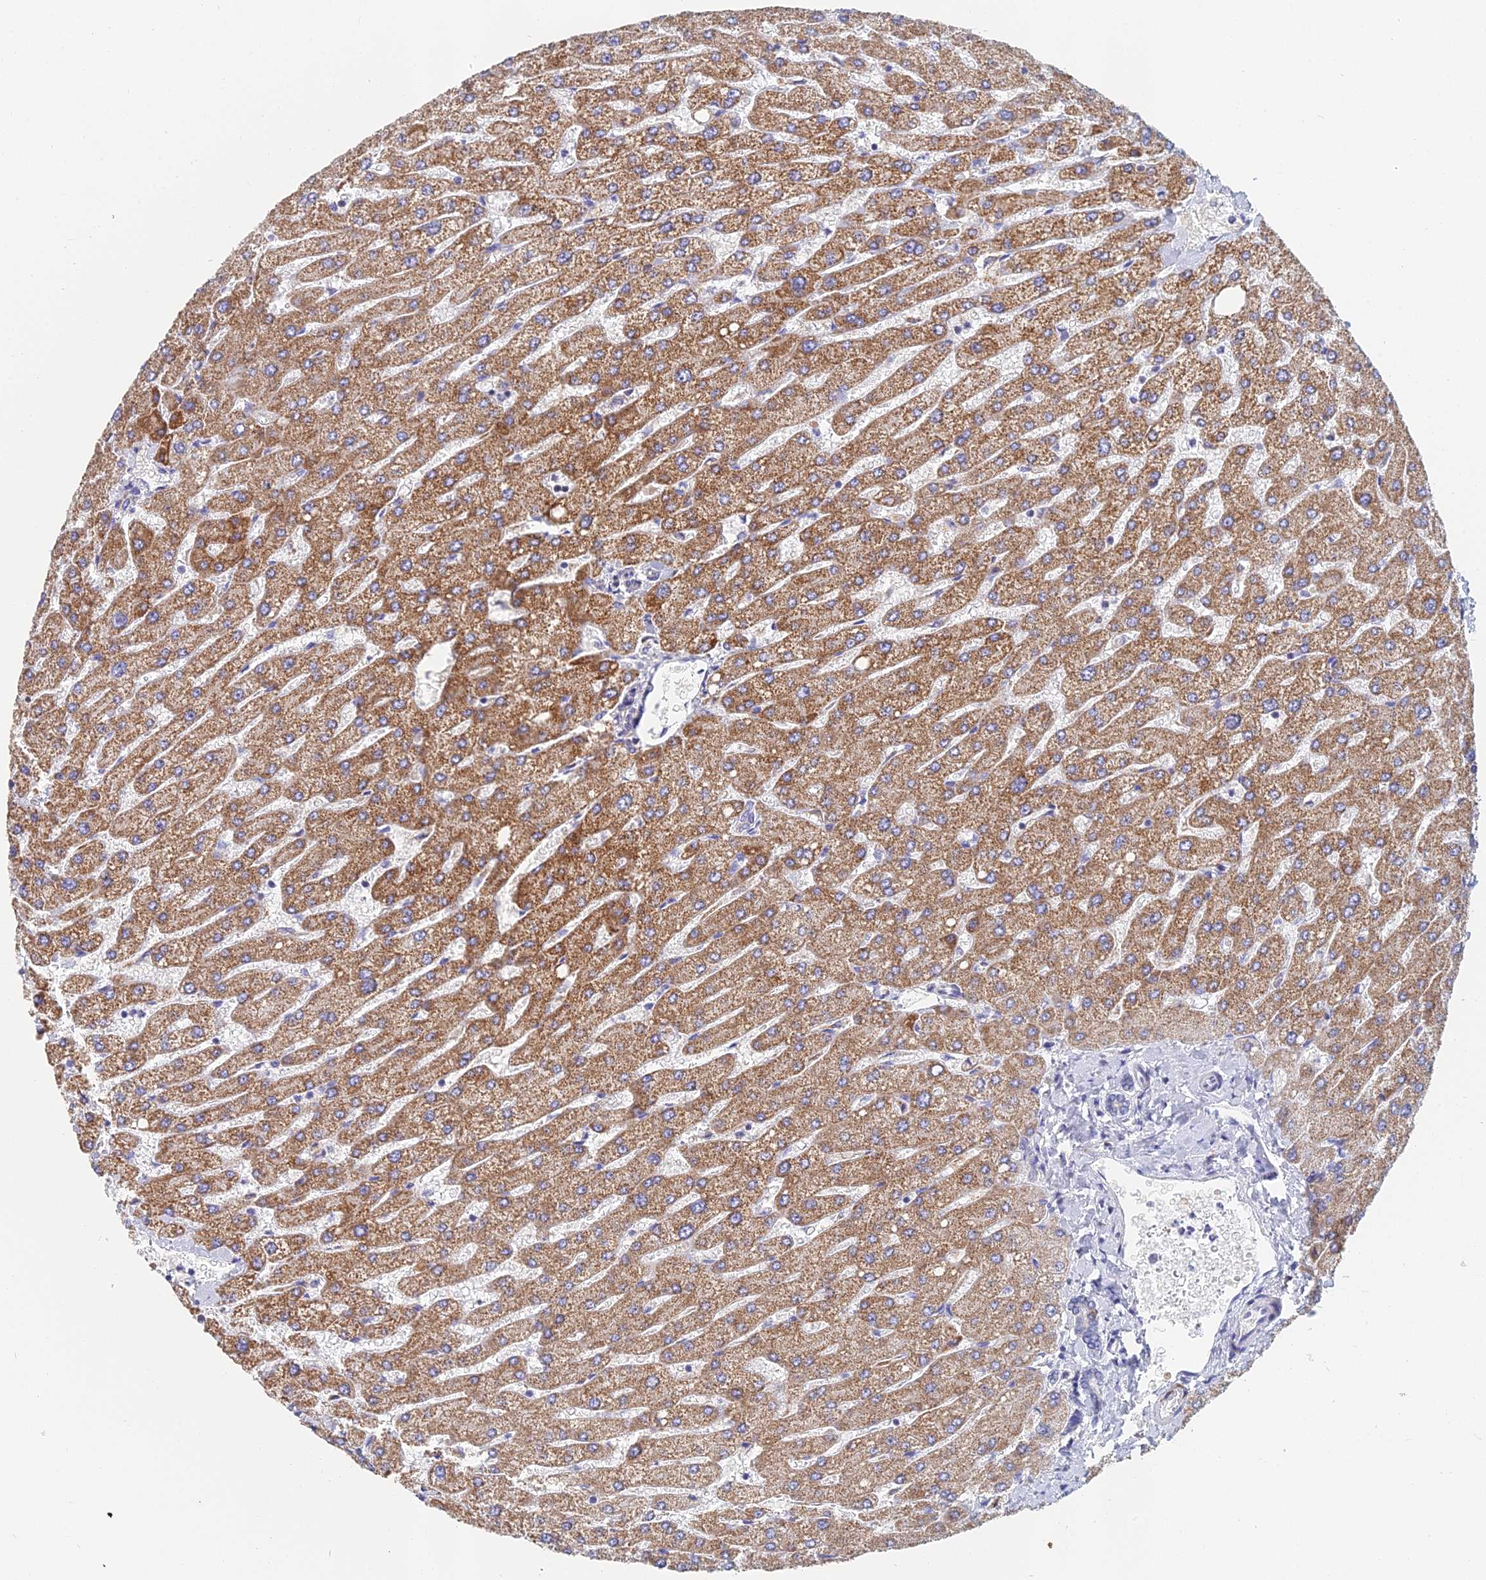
{"staining": {"intensity": "negative", "quantity": "none", "location": "none"}, "tissue": "liver", "cell_type": "Cholangiocytes", "image_type": "normal", "snomed": [{"axis": "morphology", "description": "Normal tissue, NOS"}, {"axis": "topography", "description": "Liver"}], "caption": "Immunohistochemical staining of benign human liver reveals no significant positivity in cholangiocytes. (DAB (3,3'-diaminobenzidine) IHC, high magnification).", "gene": "CRACR2B", "patient": {"sex": "male", "age": 55}}